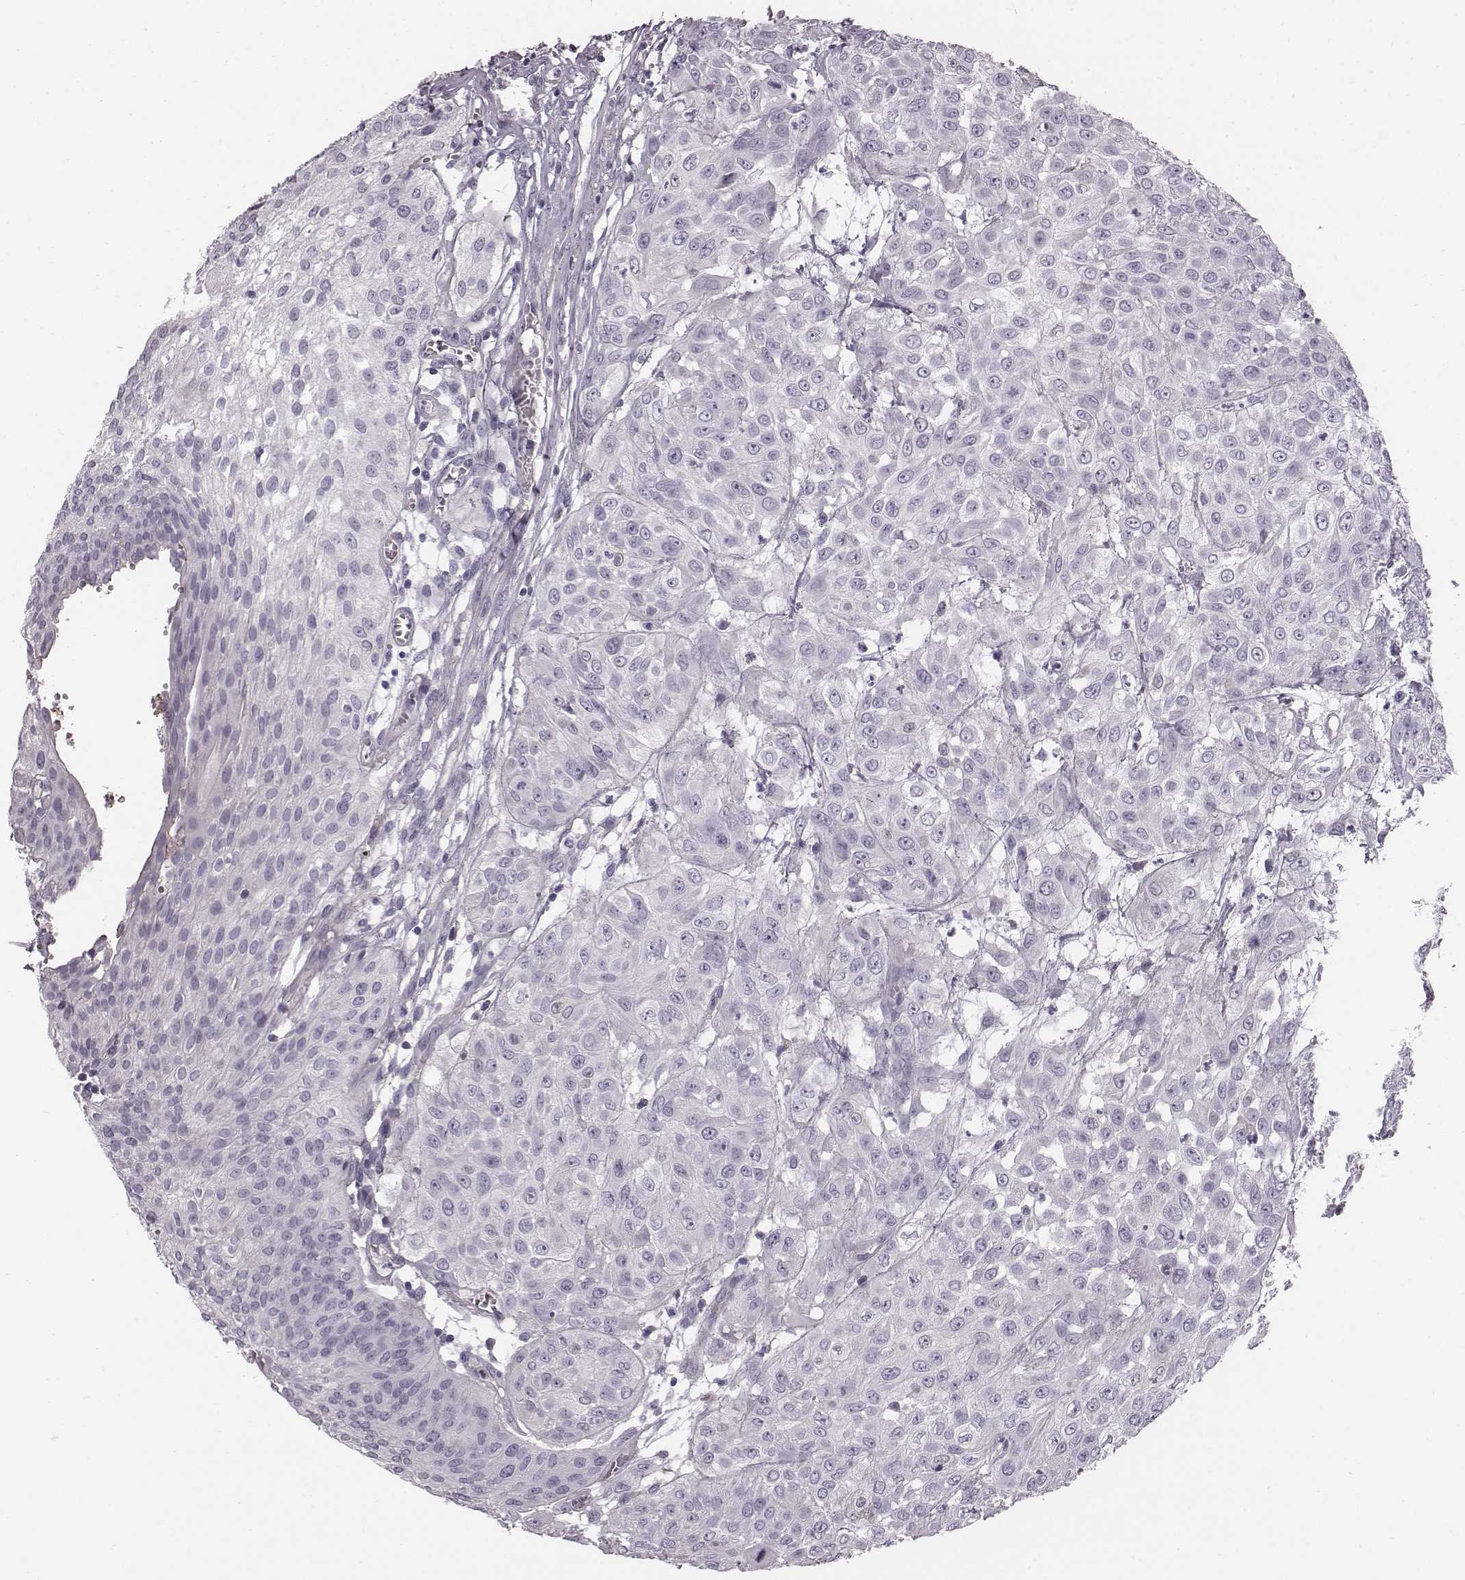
{"staining": {"intensity": "negative", "quantity": "none", "location": "none"}, "tissue": "urothelial cancer", "cell_type": "Tumor cells", "image_type": "cancer", "snomed": [{"axis": "morphology", "description": "Urothelial carcinoma, High grade"}, {"axis": "topography", "description": "Urinary bladder"}], "caption": "Immunohistochemical staining of human urothelial cancer shows no significant staining in tumor cells.", "gene": "CRISP1", "patient": {"sex": "male", "age": 57}}